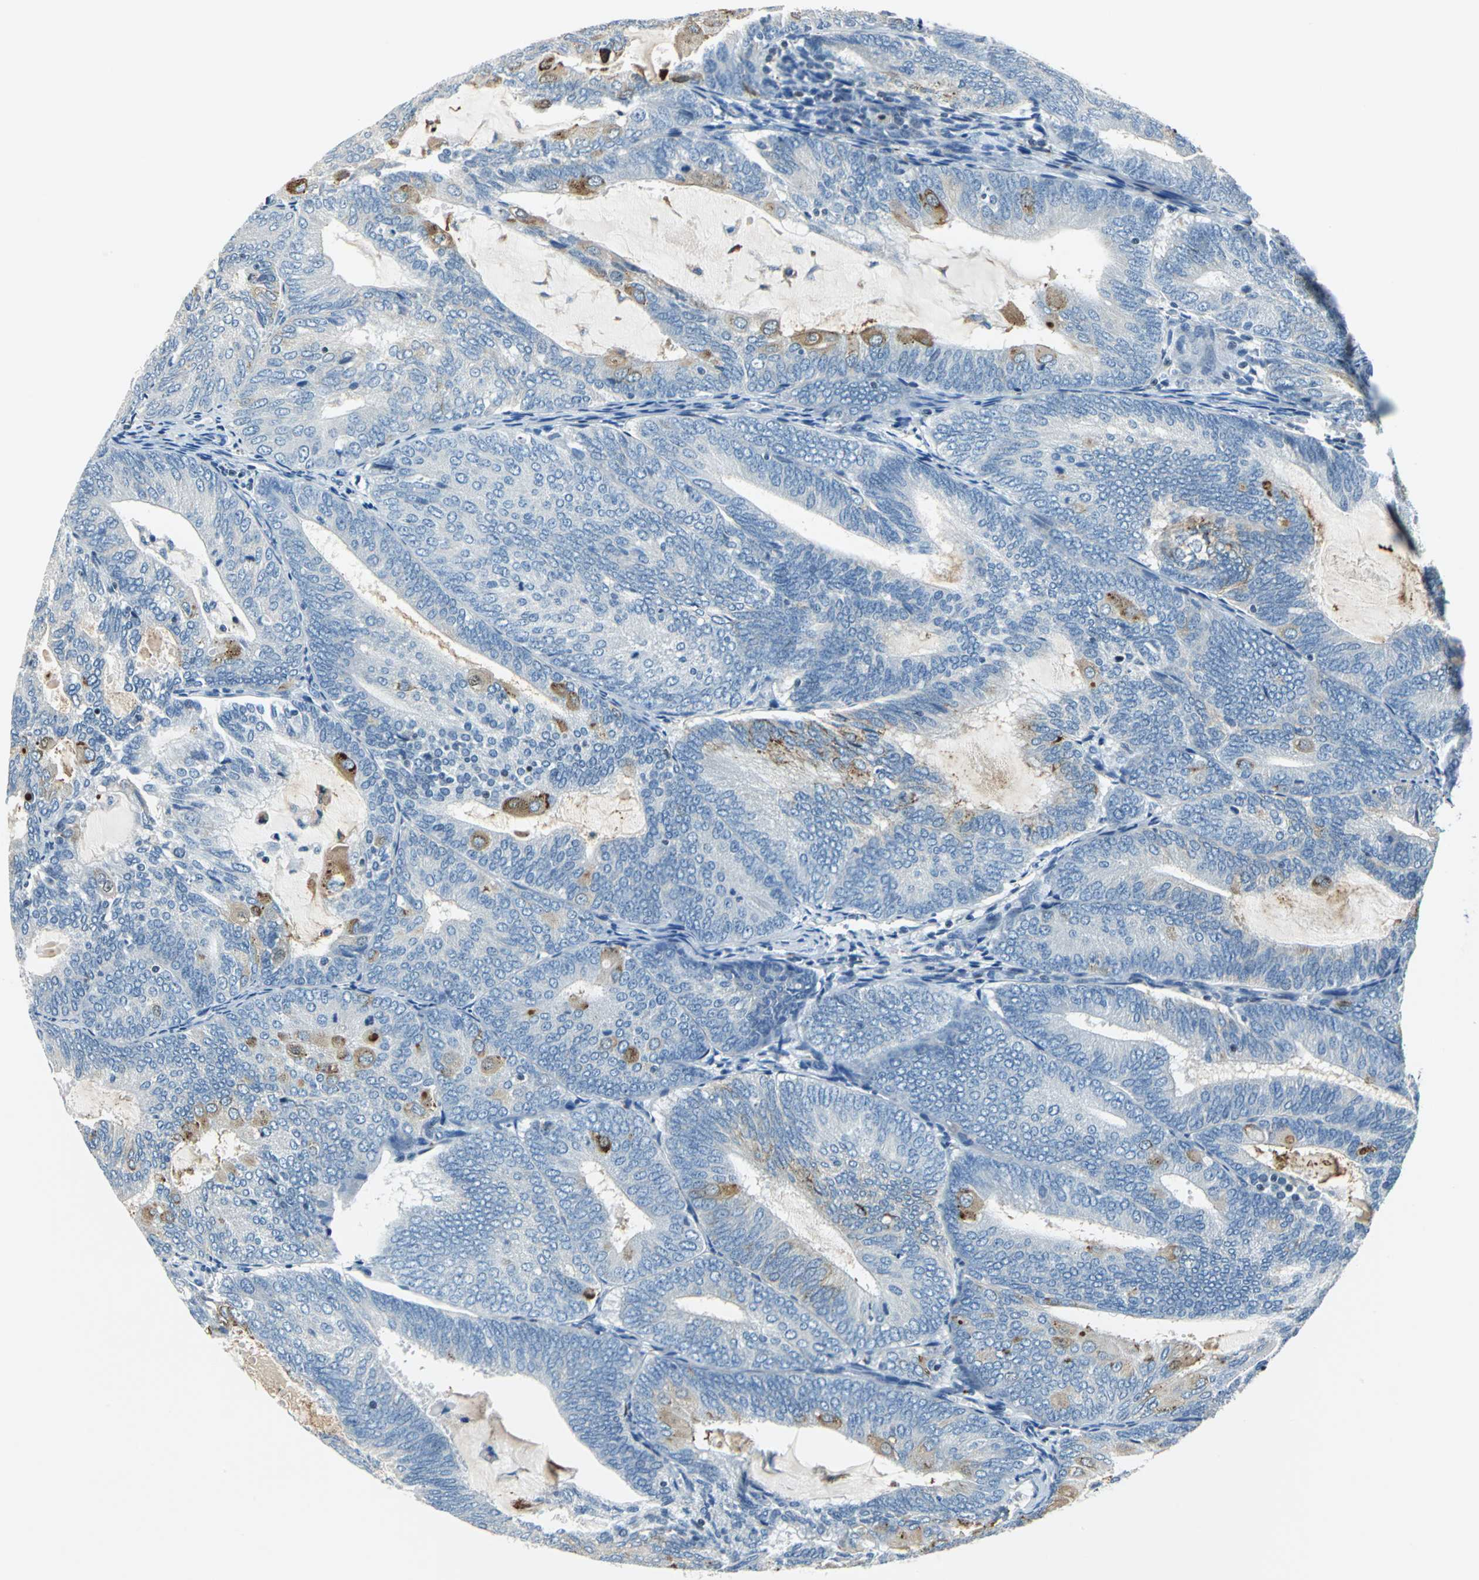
{"staining": {"intensity": "moderate", "quantity": "<25%", "location": "cytoplasmic/membranous"}, "tissue": "endometrial cancer", "cell_type": "Tumor cells", "image_type": "cancer", "snomed": [{"axis": "morphology", "description": "Adenocarcinoma, NOS"}, {"axis": "topography", "description": "Endometrium"}], "caption": "Human endometrial cancer (adenocarcinoma) stained with a brown dye reveals moderate cytoplasmic/membranous positive positivity in about <25% of tumor cells.", "gene": "HCFC2", "patient": {"sex": "female", "age": 81}}